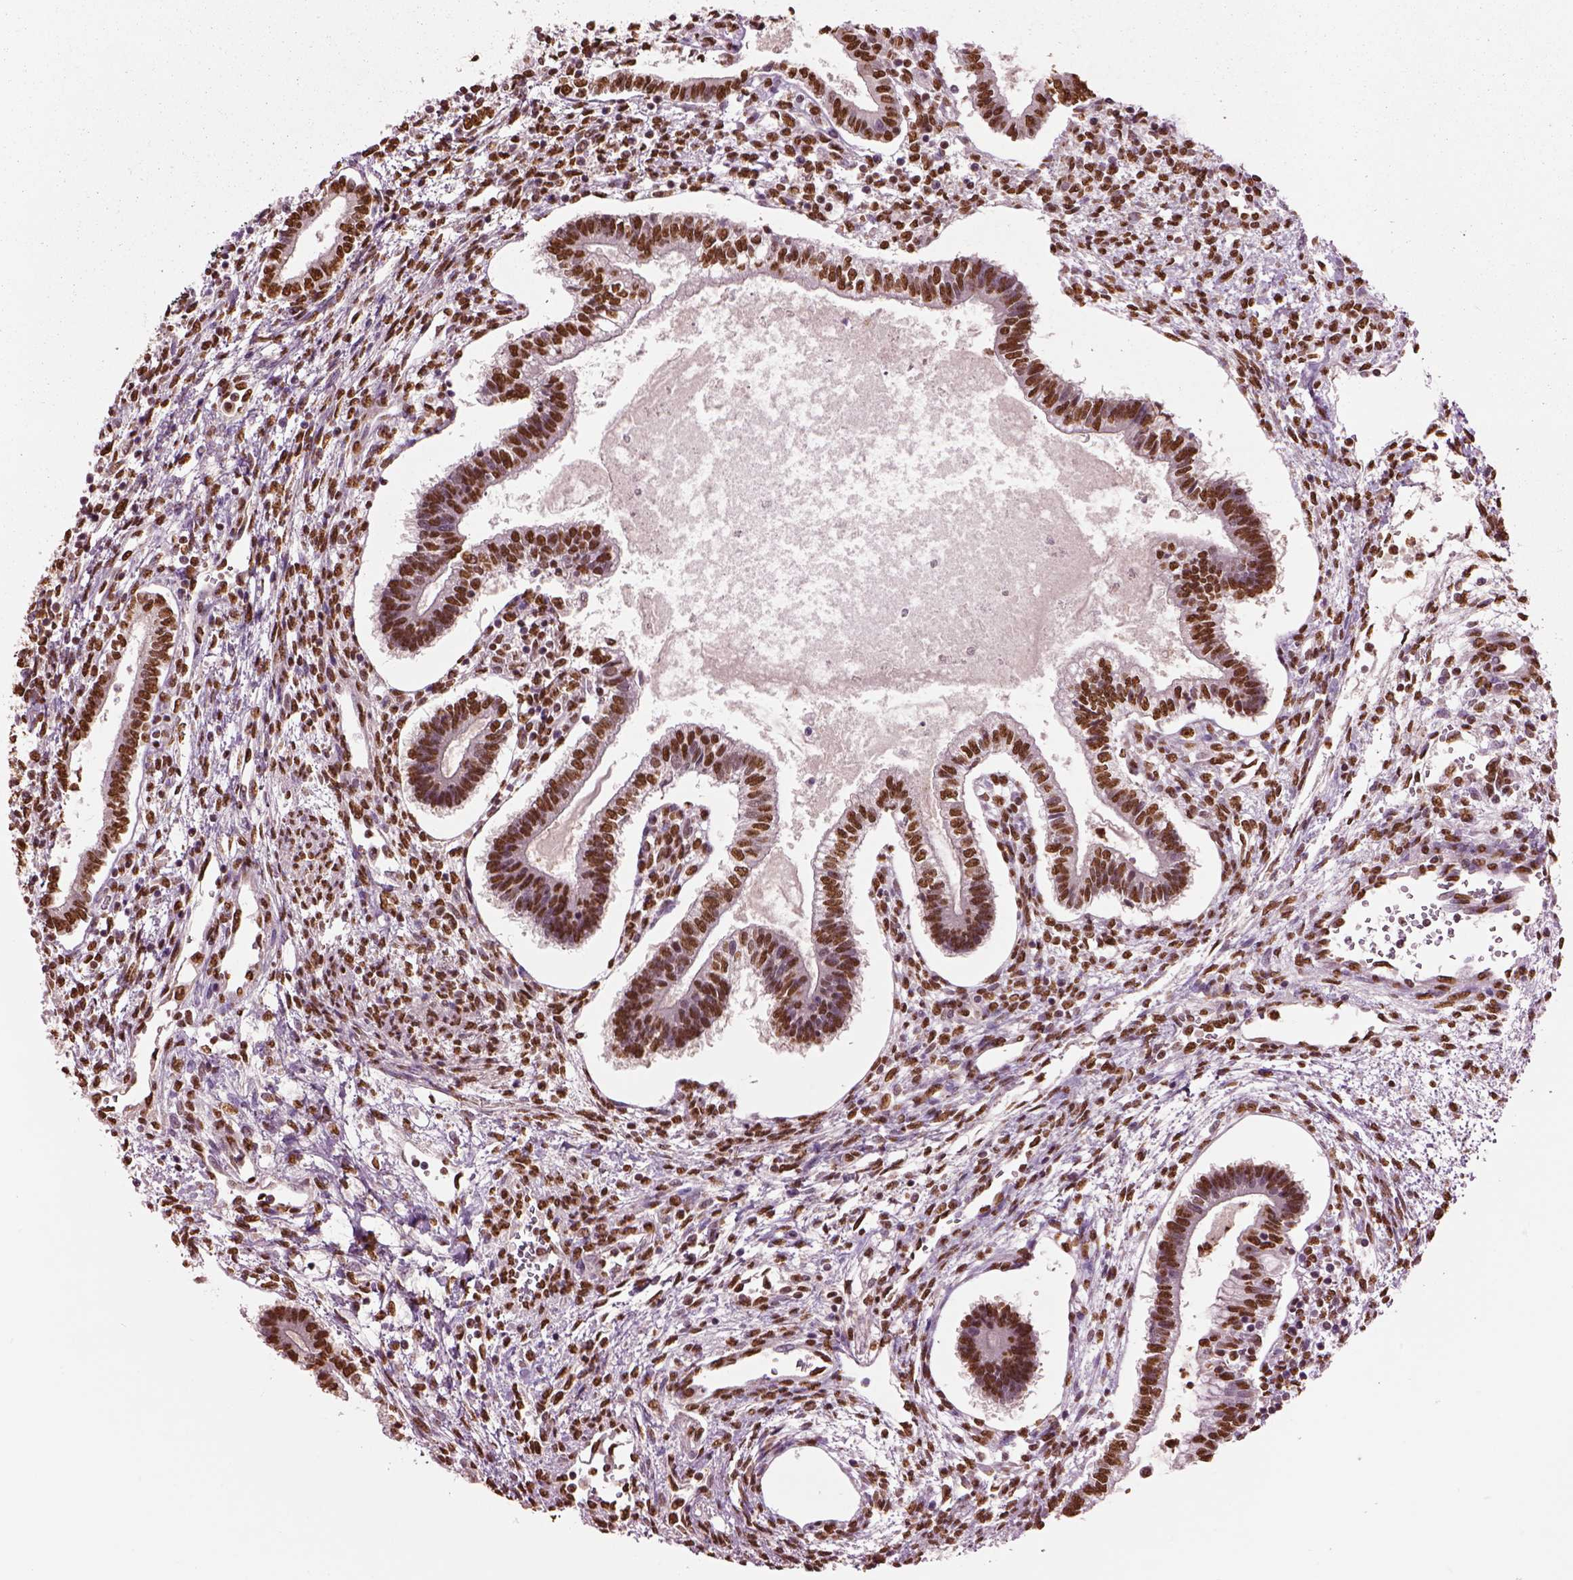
{"staining": {"intensity": "strong", "quantity": ">75%", "location": "nuclear"}, "tissue": "testis cancer", "cell_type": "Tumor cells", "image_type": "cancer", "snomed": [{"axis": "morphology", "description": "Carcinoma, Embryonal, NOS"}, {"axis": "topography", "description": "Testis"}], "caption": "Immunohistochemical staining of human testis cancer displays strong nuclear protein expression in about >75% of tumor cells.", "gene": "DDX3X", "patient": {"sex": "male", "age": 37}}